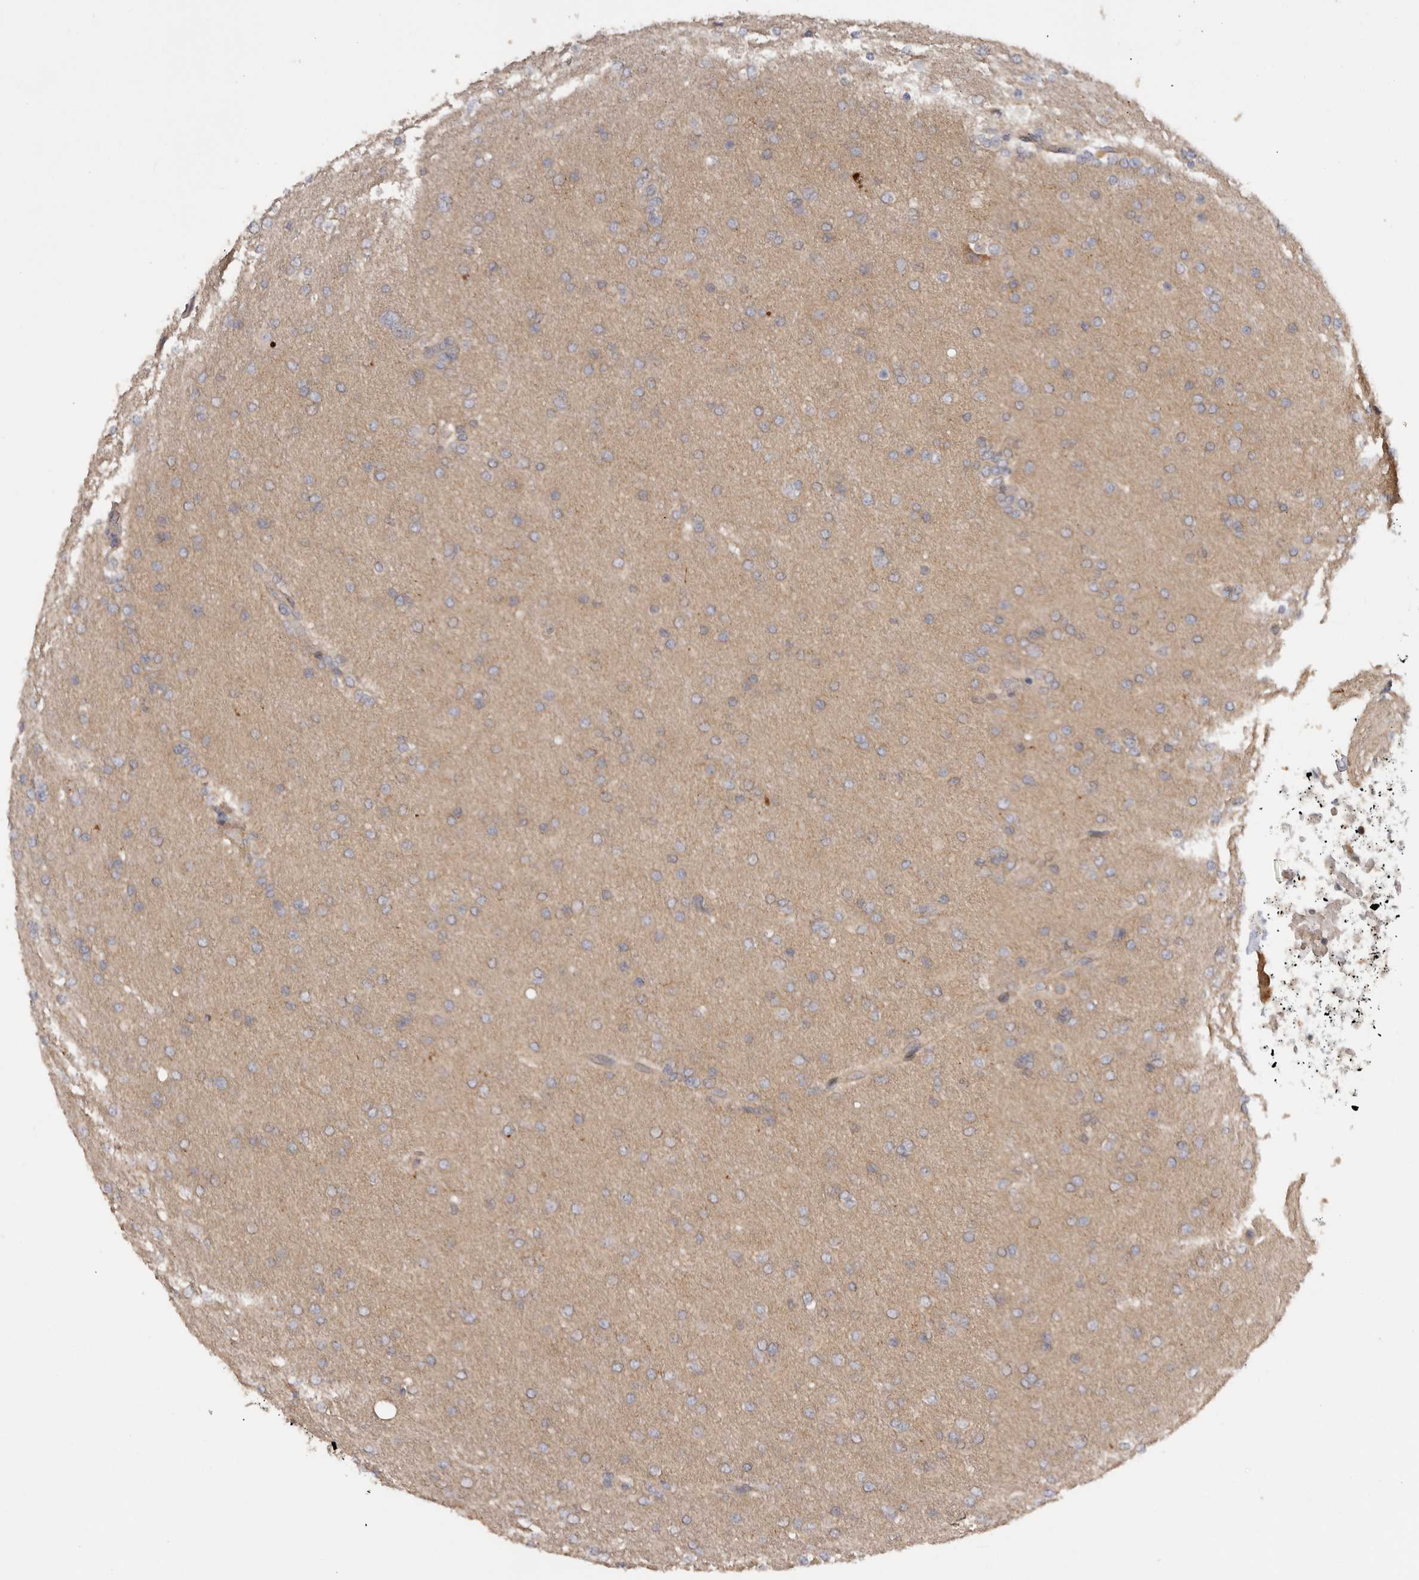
{"staining": {"intensity": "weak", "quantity": ">75%", "location": "cytoplasmic/membranous"}, "tissue": "glioma", "cell_type": "Tumor cells", "image_type": "cancer", "snomed": [{"axis": "morphology", "description": "Glioma, malignant, High grade"}, {"axis": "topography", "description": "Cerebral cortex"}], "caption": "DAB (3,3'-diaminobenzidine) immunohistochemical staining of human malignant glioma (high-grade) demonstrates weak cytoplasmic/membranous protein staining in about >75% of tumor cells. (IHC, brightfield microscopy, high magnification).", "gene": "ZNF232", "patient": {"sex": "female", "age": 36}}